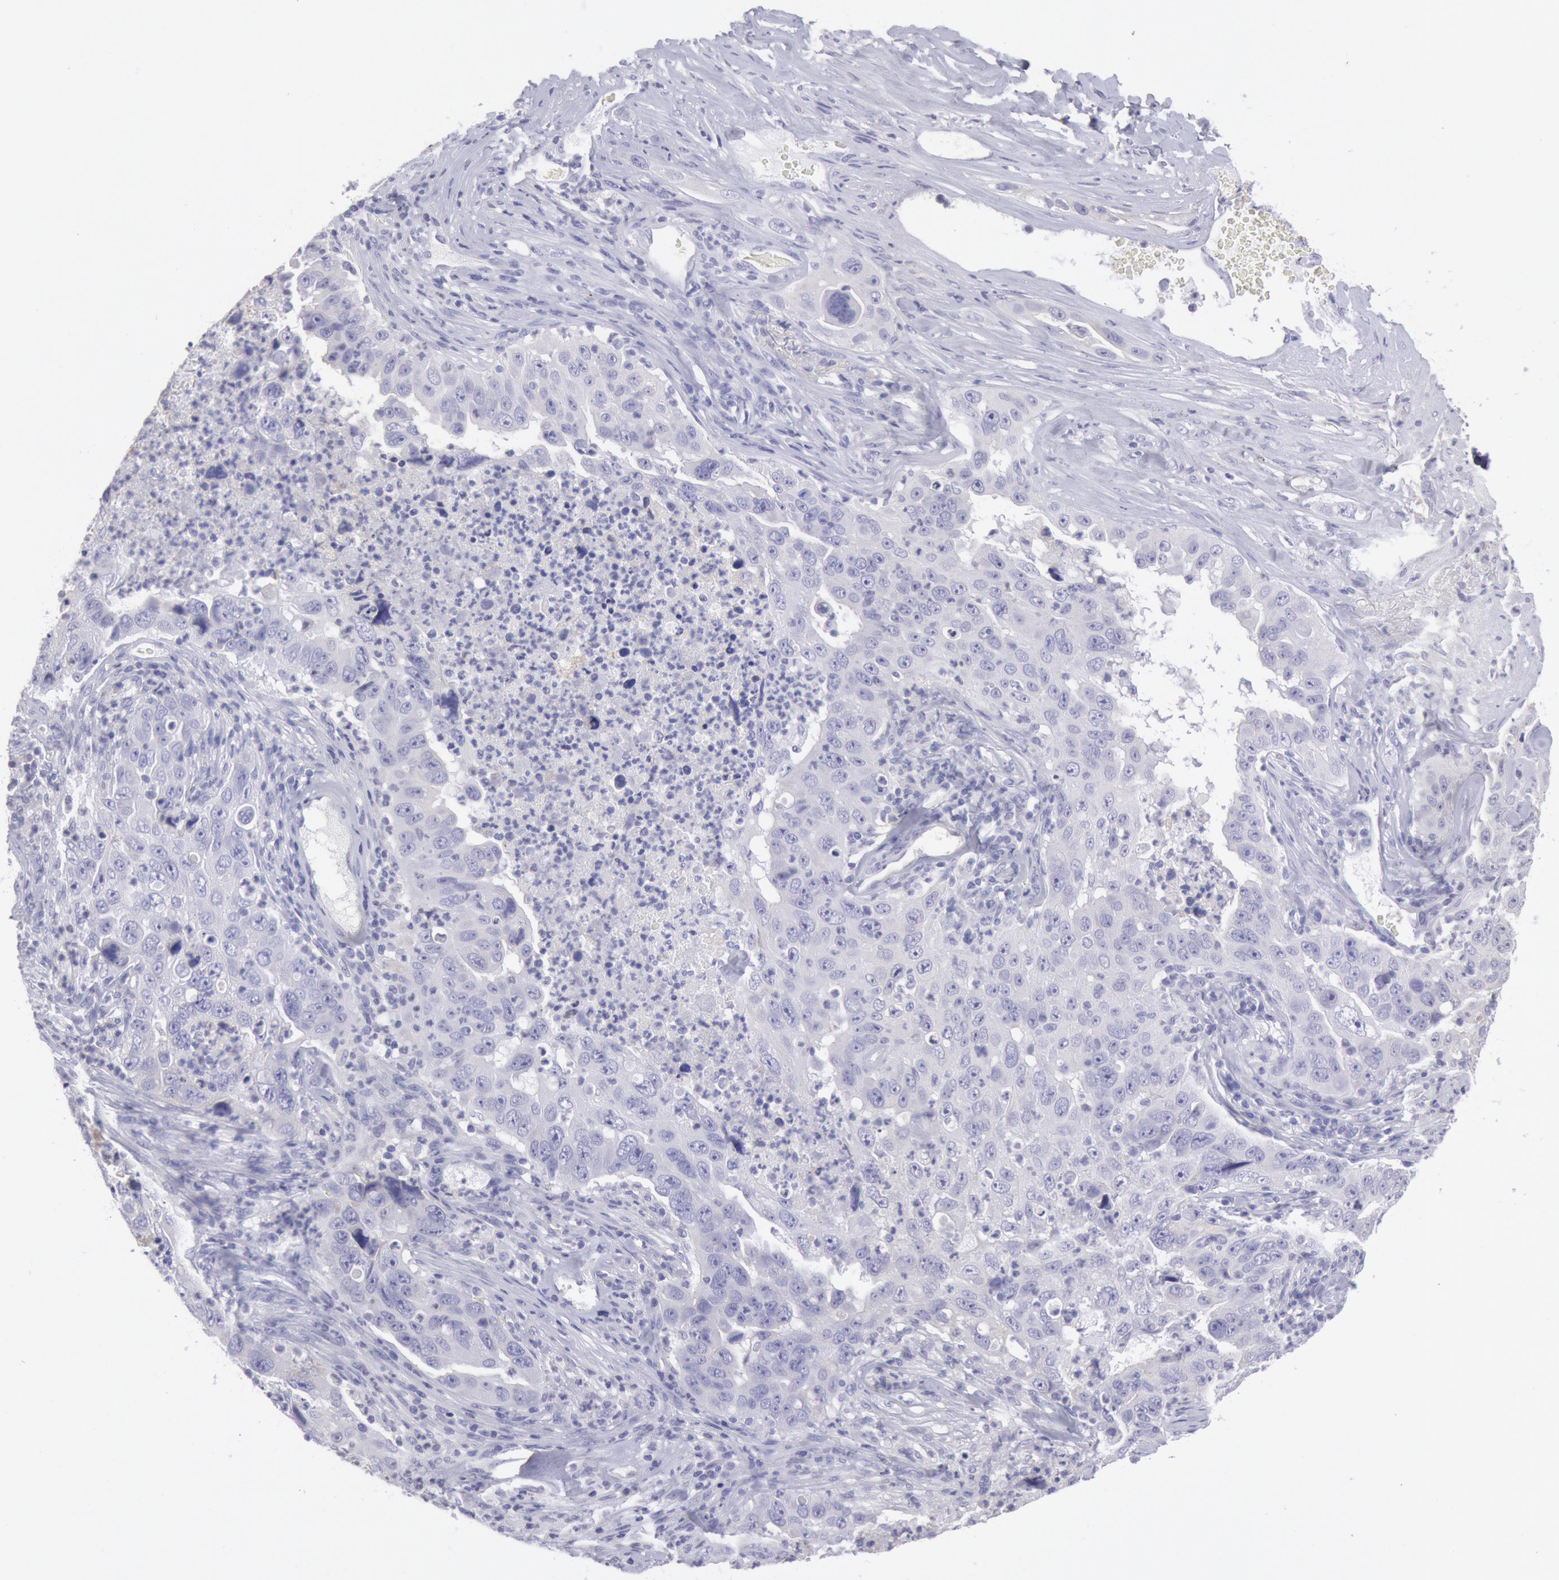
{"staining": {"intensity": "negative", "quantity": "none", "location": "none"}, "tissue": "lung cancer", "cell_type": "Tumor cells", "image_type": "cancer", "snomed": [{"axis": "morphology", "description": "Squamous cell carcinoma, NOS"}, {"axis": "topography", "description": "Lung"}], "caption": "Human lung squamous cell carcinoma stained for a protein using immunohistochemistry (IHC) reveals no expression in tumor cells.", "gene": "MYH7", "patient": {"sex": "male", "age": 64}}